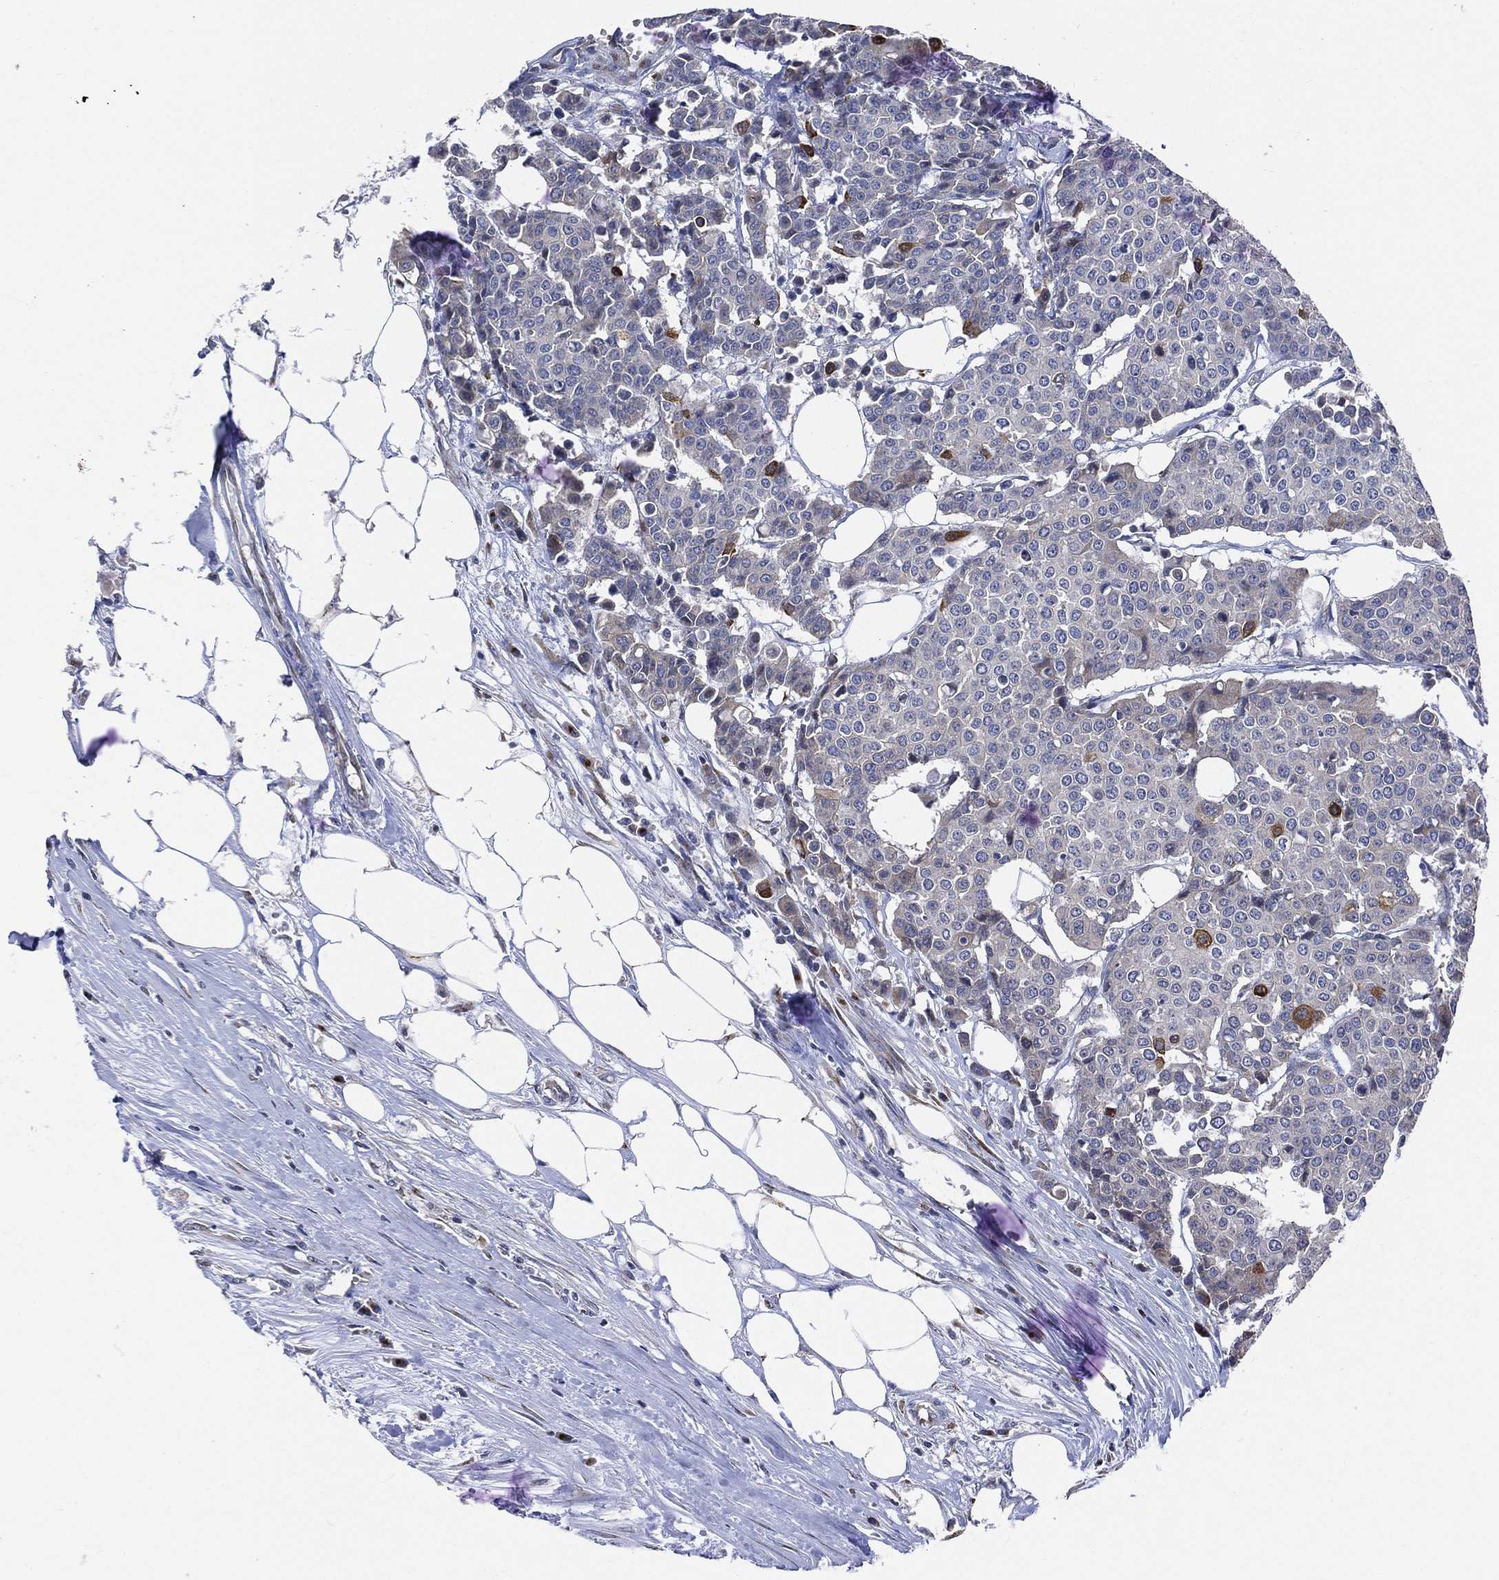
{"staining": {"intensity": "strong", "quantity": "<25%", "location": "cytoplasmic/membranous"}, "tissue": "carcinoid", "cell_type": "Tumor cells", "image_type": "cancer", "snomed": [{"axis": "morphology", "description": "Carcinoid, malignant, NOS"}, {"axis": "topography", "description": "Colon"}], "caption": "Immunohistochemical staining of carcinoid displays strong cytoplasmic/membranous protein expression in approximately <25% of tumor cells.", "gene": "TICAM1", "patient": {"sex": "male", "age": 81}}